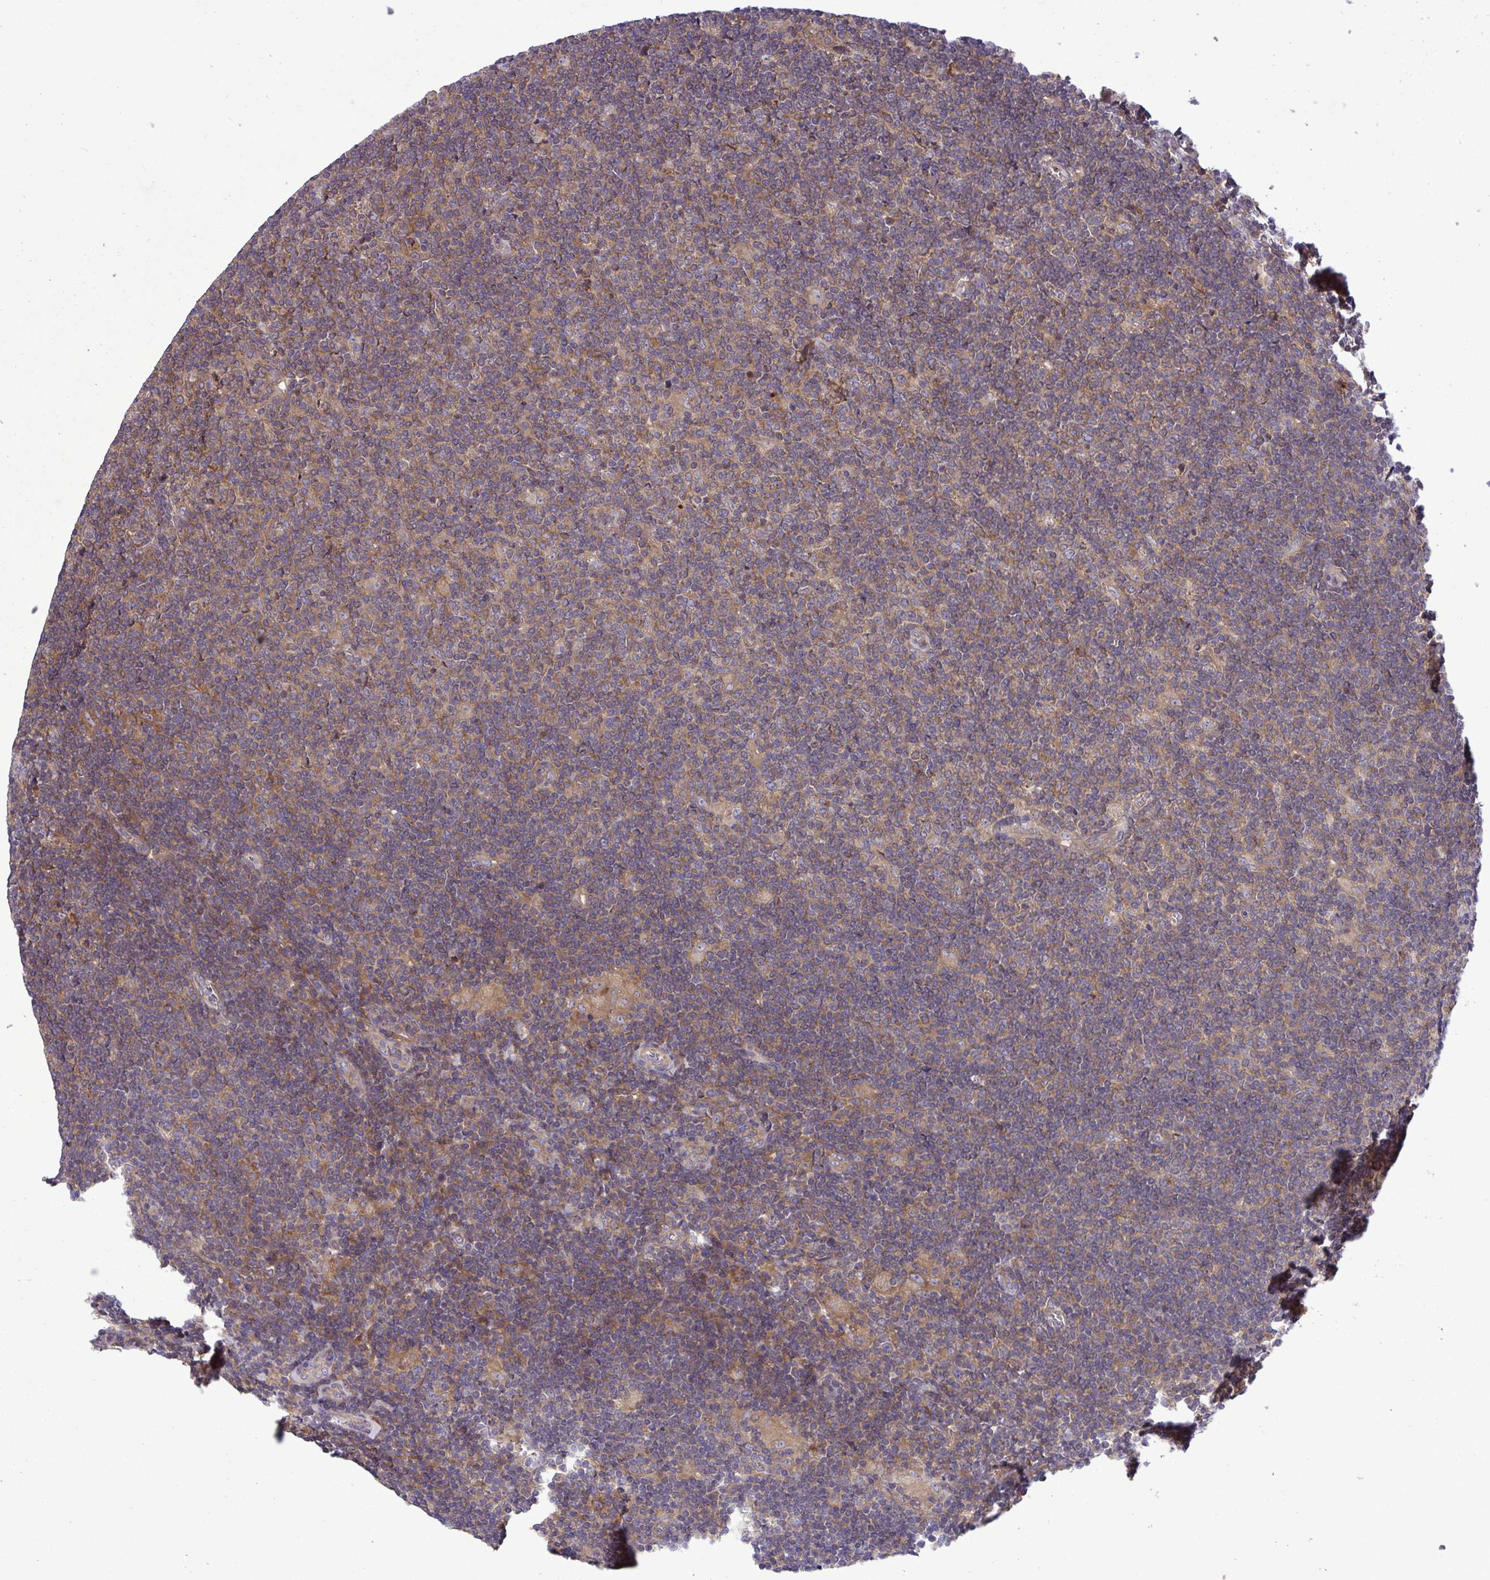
{"staining": {"intensity": "weak", "quantity": "25%-75%", "location": "cytoplasmic/membranous"}, "tissue": "lymphoma", "cell_type": "Tumor cells", "image_type": "cancer", "snomed": [{"axis": "morphology", "description": "Hodgkin's disease, NOS"}, {"axis": "topography", "description": "Lymph node"}], "caption": "Immunohistochemistry (IHC) (DAB) staining of lymphoma displays weak cytoplasmic/membranous protein staining in approximately 25%-75% of tumor cells.", "gene": "GRB14", "patient": {"sex": "male", "age": 40}}